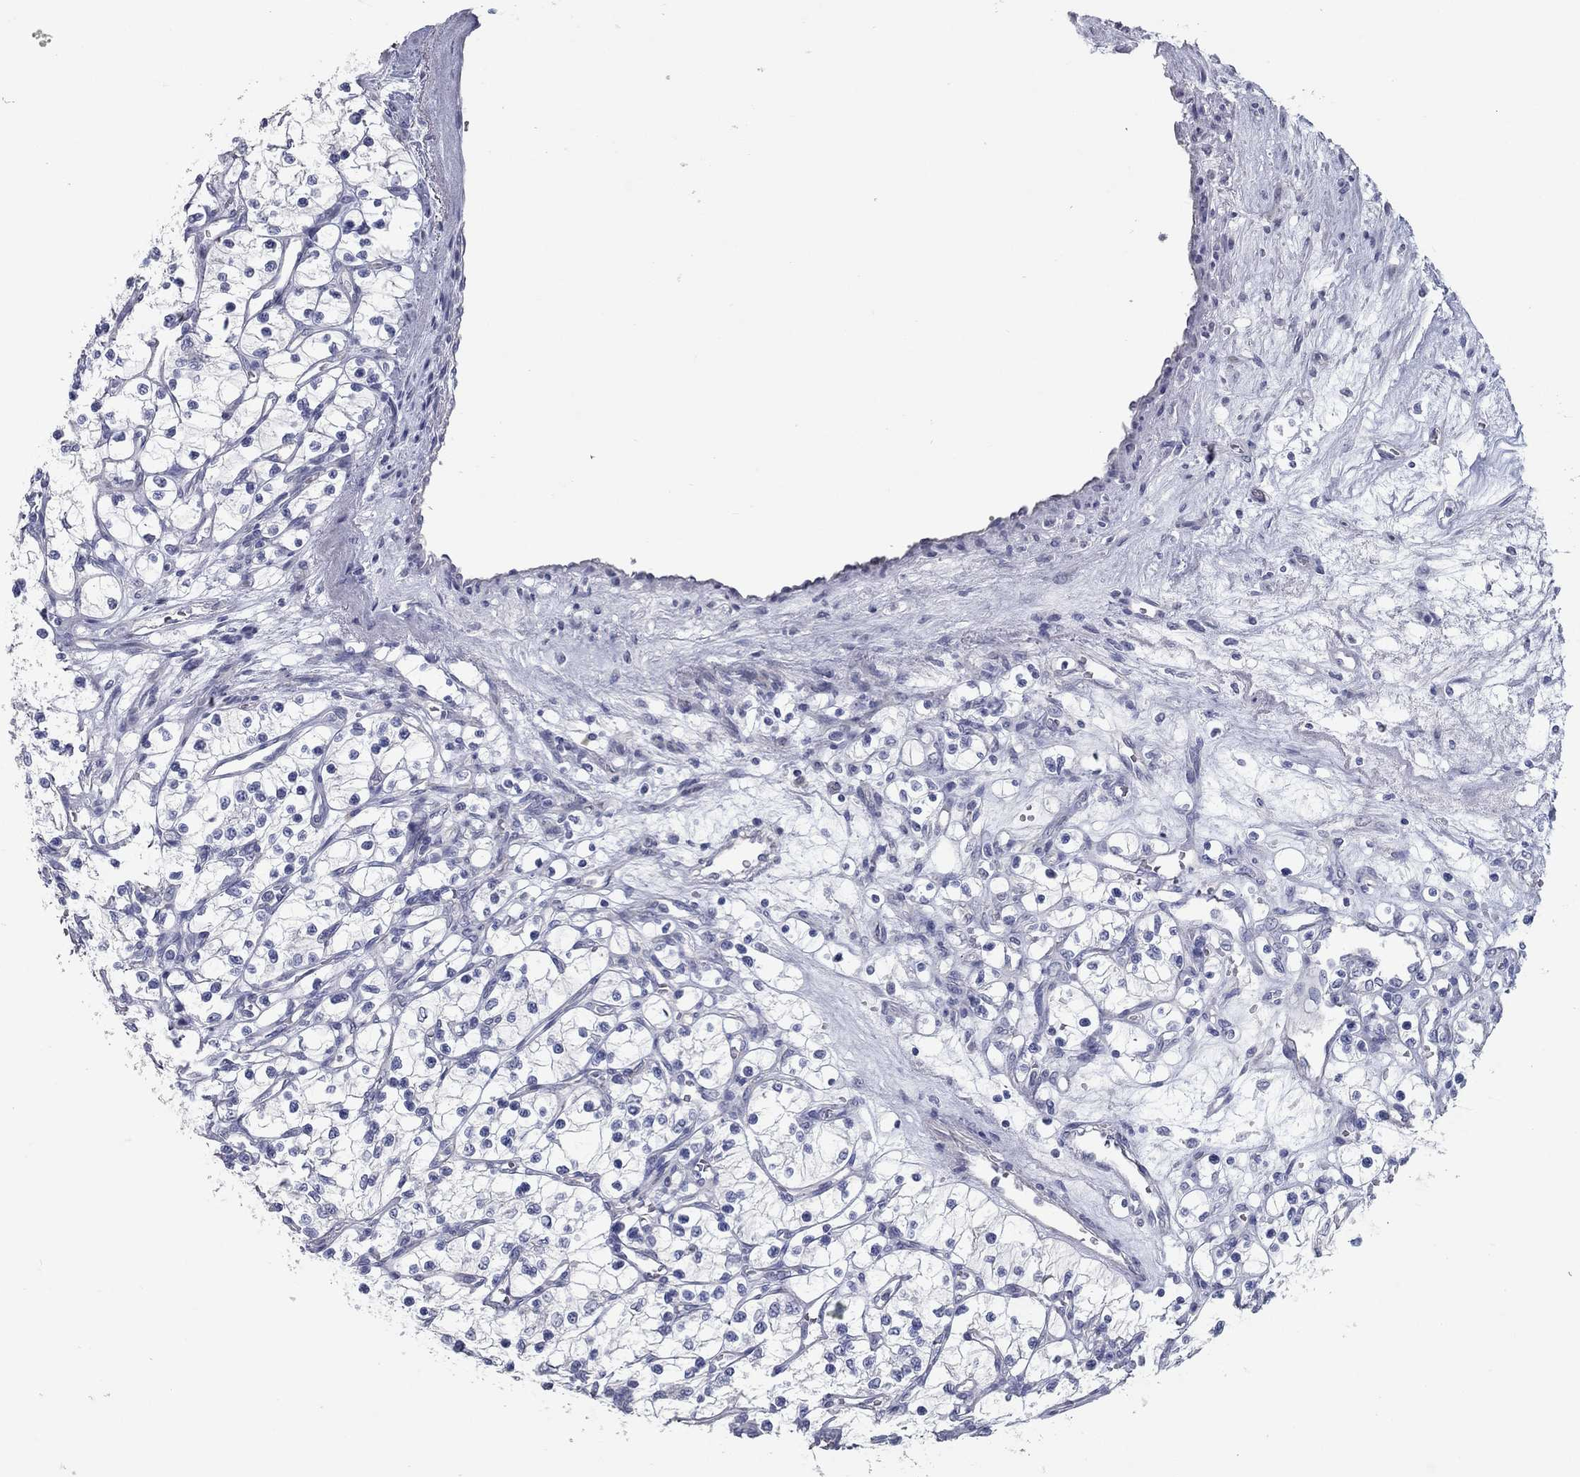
{"staining": {"intensity": "negative", "quantity": "none", "location": "none"}, "tissue": "renal cancer", "cell_type": "Tumor cells", "image_type": "cancer", "snomed": [{"axis": "morphology", "description": "Adenocarcinoma, NOS"}, {"axis": "topography", "description": "Kidney"}], "caption": "Histopathology image shows no significant protein staining in tumor cells of renal cancer (adenocarcinoma).", "gene": "TAC1", "patient": {"sex": "female", "age": 69}}